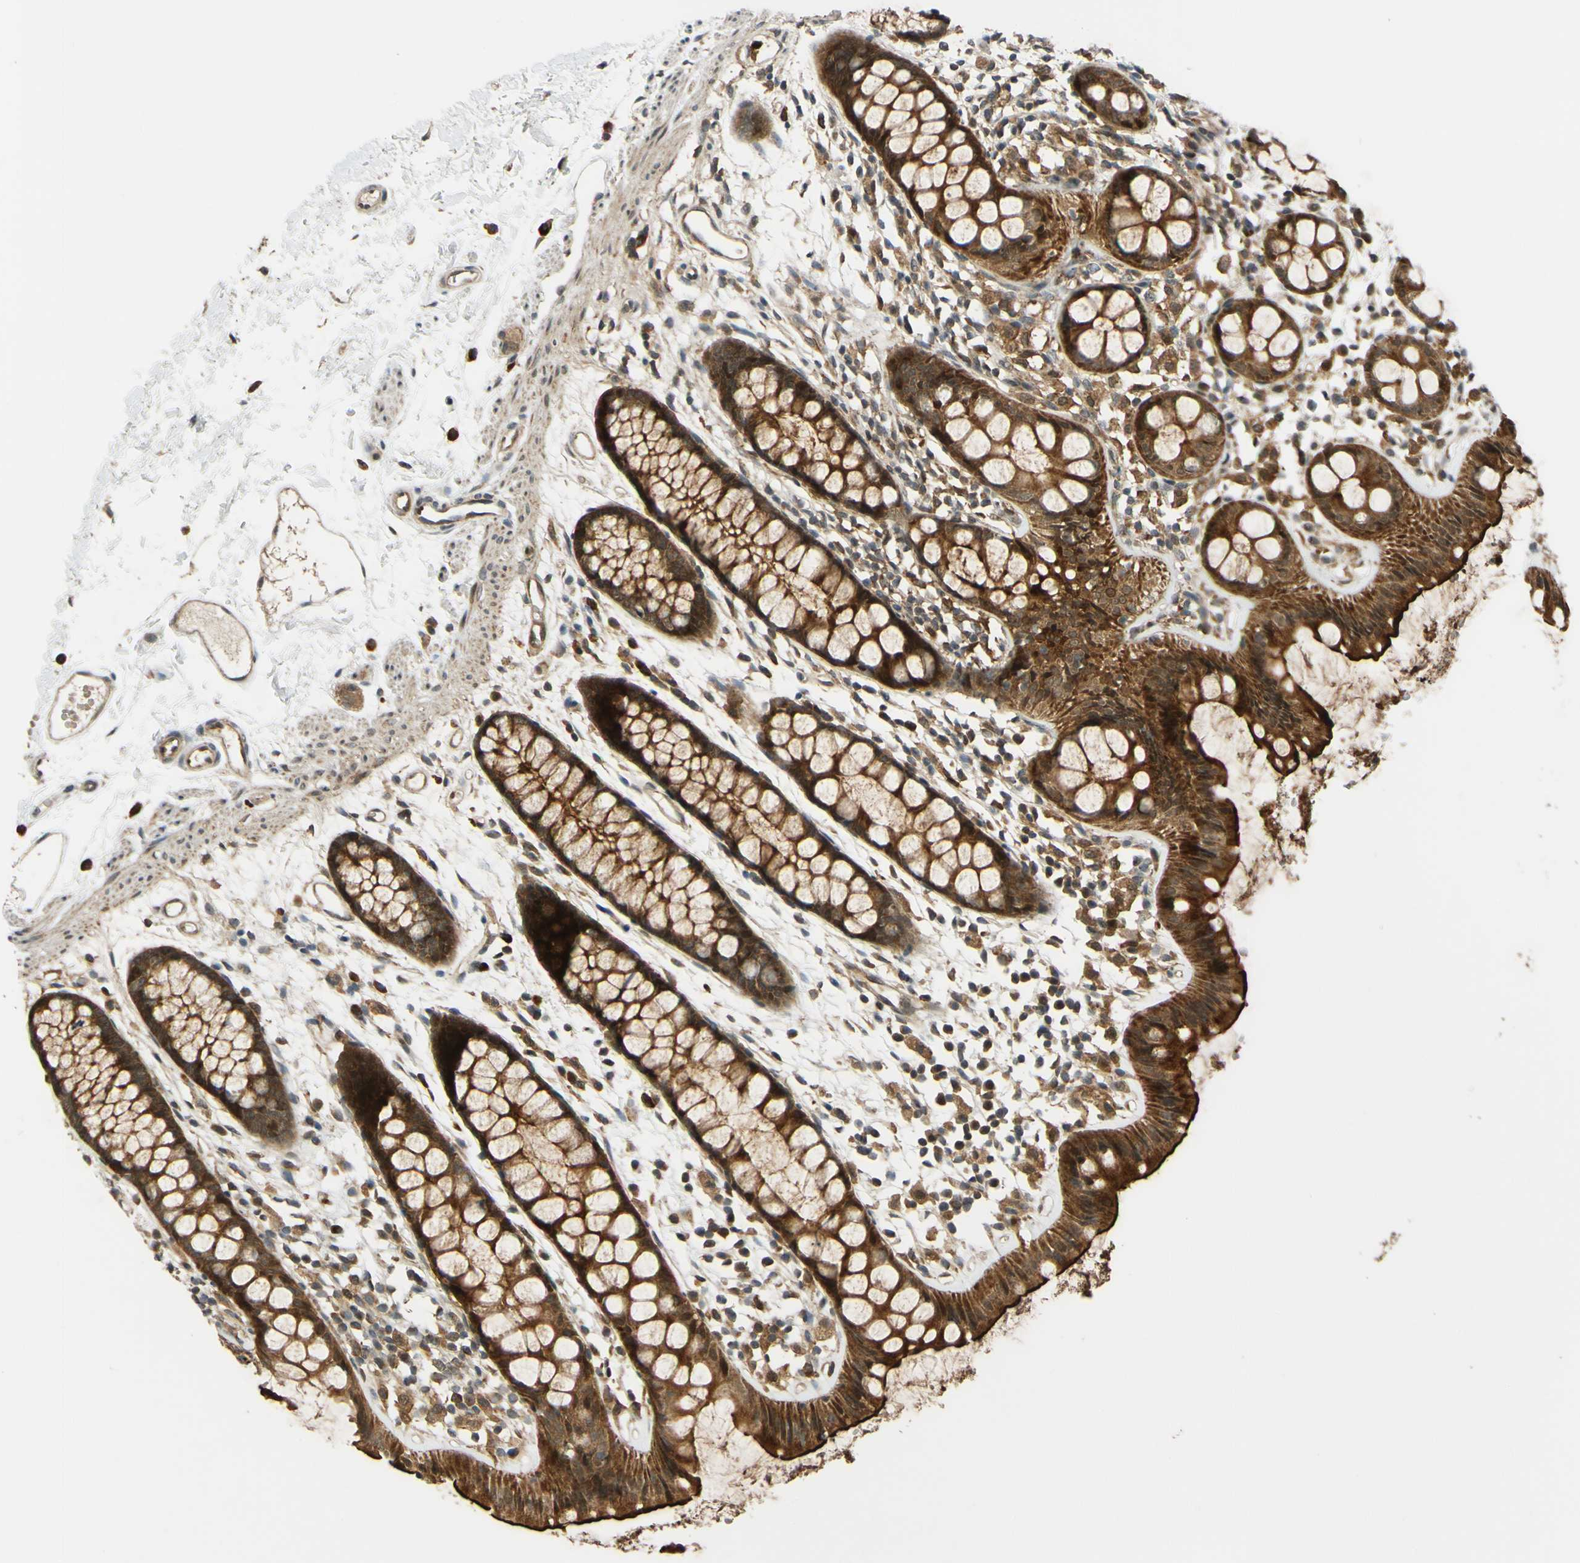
{"staining": {"intensity": "strong", "quantity": ">75%", "location": "cytoplasmic/membranous"}, "tissue": "rectum", "cell_type": "Glandular cells", "image_type": "normal", "snomed": [{"axis": "morphology", "description": "Normal tissue, NOS"}, {"axis": "topography", "description": "Rectum"}], "caption": "This micrograph displays immunohistochemistry (IHC) staining of unremarkable human rectum, with high strong cytoplasmic/membranous staining in approximately >75% of glandular cells.", "gene": "ABCC8", "patient": {"sex": "female", "age": 66}}